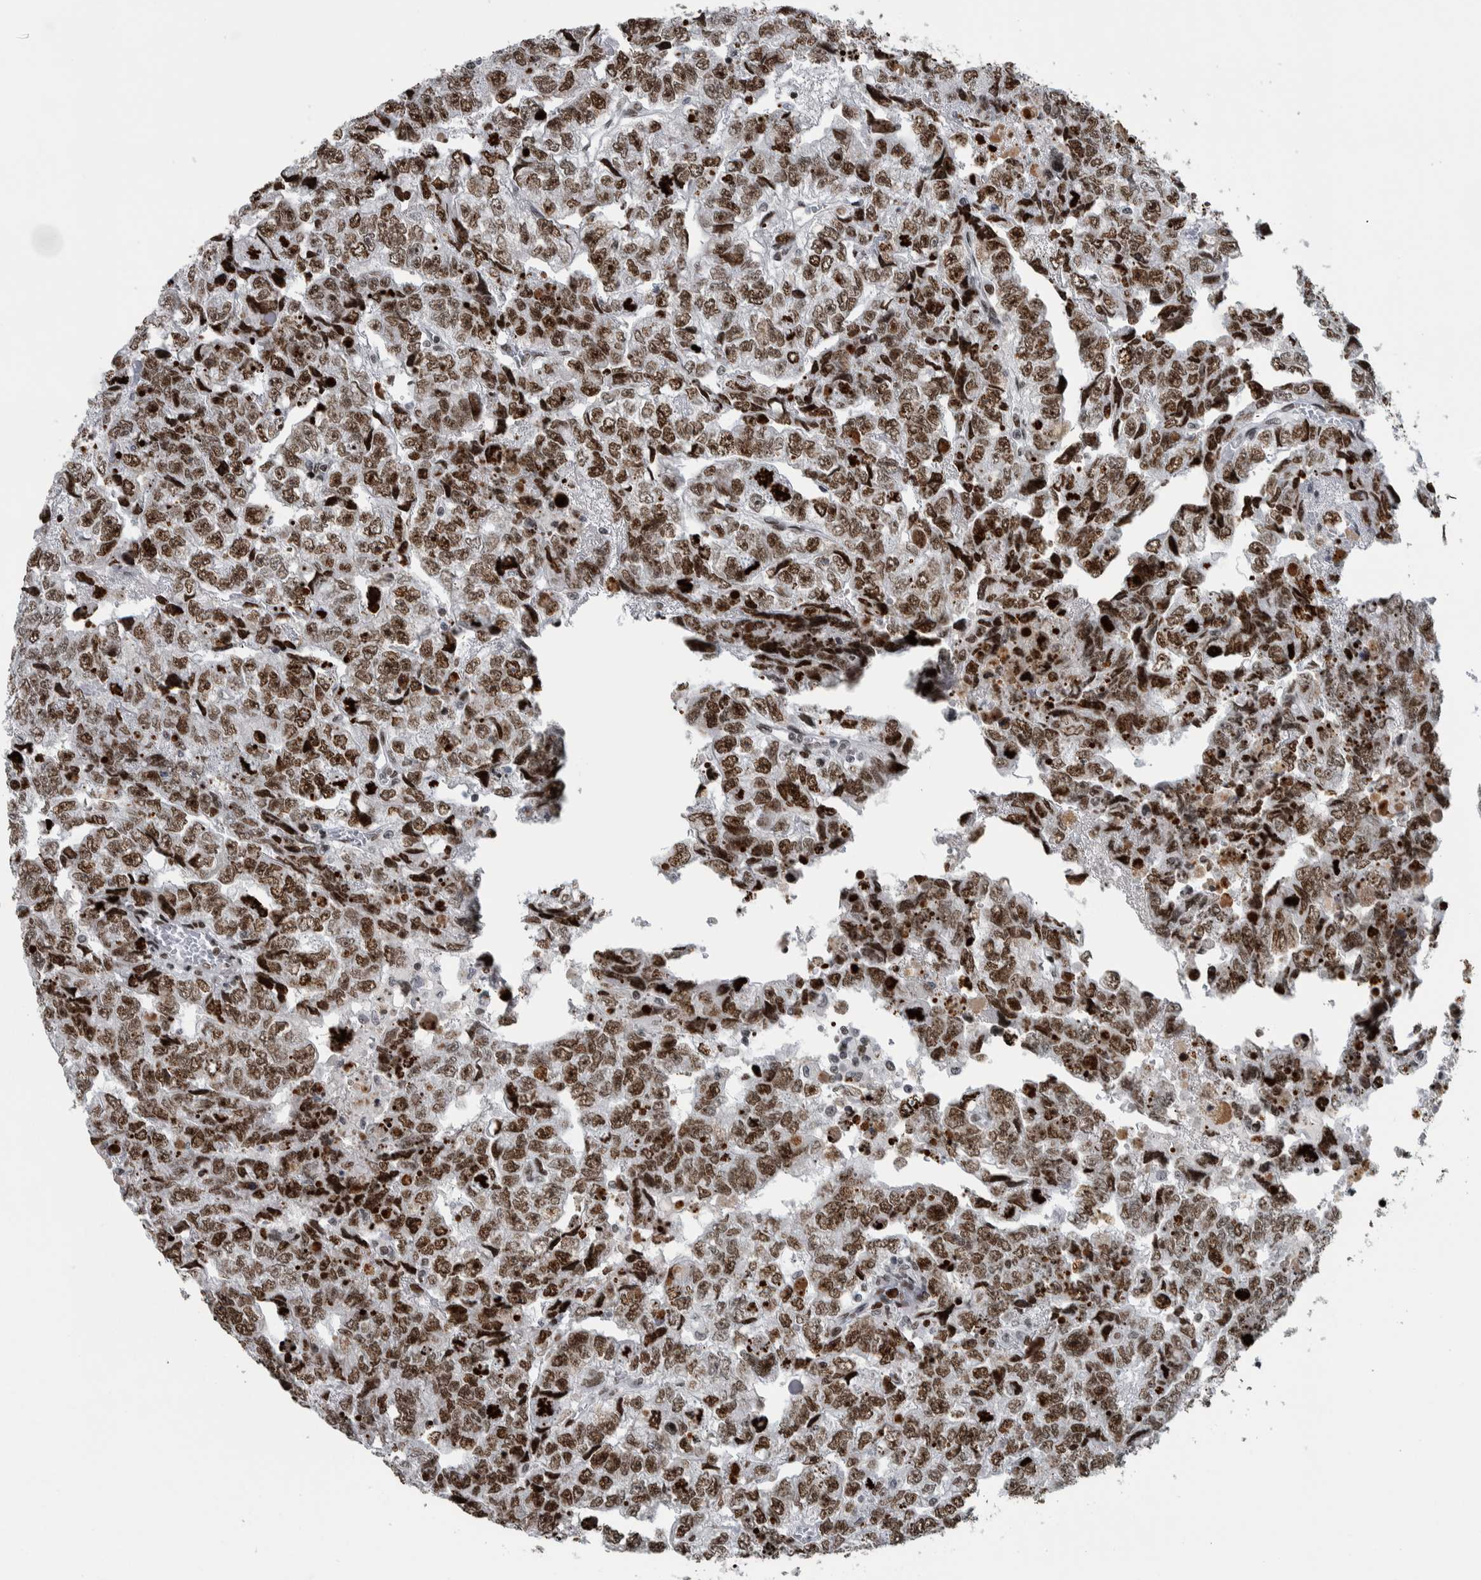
{"staining": {"intensity": "moderate", "quantity": ">75%", "location": "nuclear"}, "tissue": "testis cancer", "cell_type": "Tumor cells", "image_type": "cancer", "snomed": [{"axis": "morphology", "description": "Carcinoma, Embryonal, NOS"}, {"axis": "topography", "description": "Testis"}], "caption": "Tumor cells reveal medium levels of moderate nuclear expression in about >75% of cells in testis cancer (embryonal carcinoma).", "gene": "TOP2B", "patient": {"sex": "male", "age": 36}}